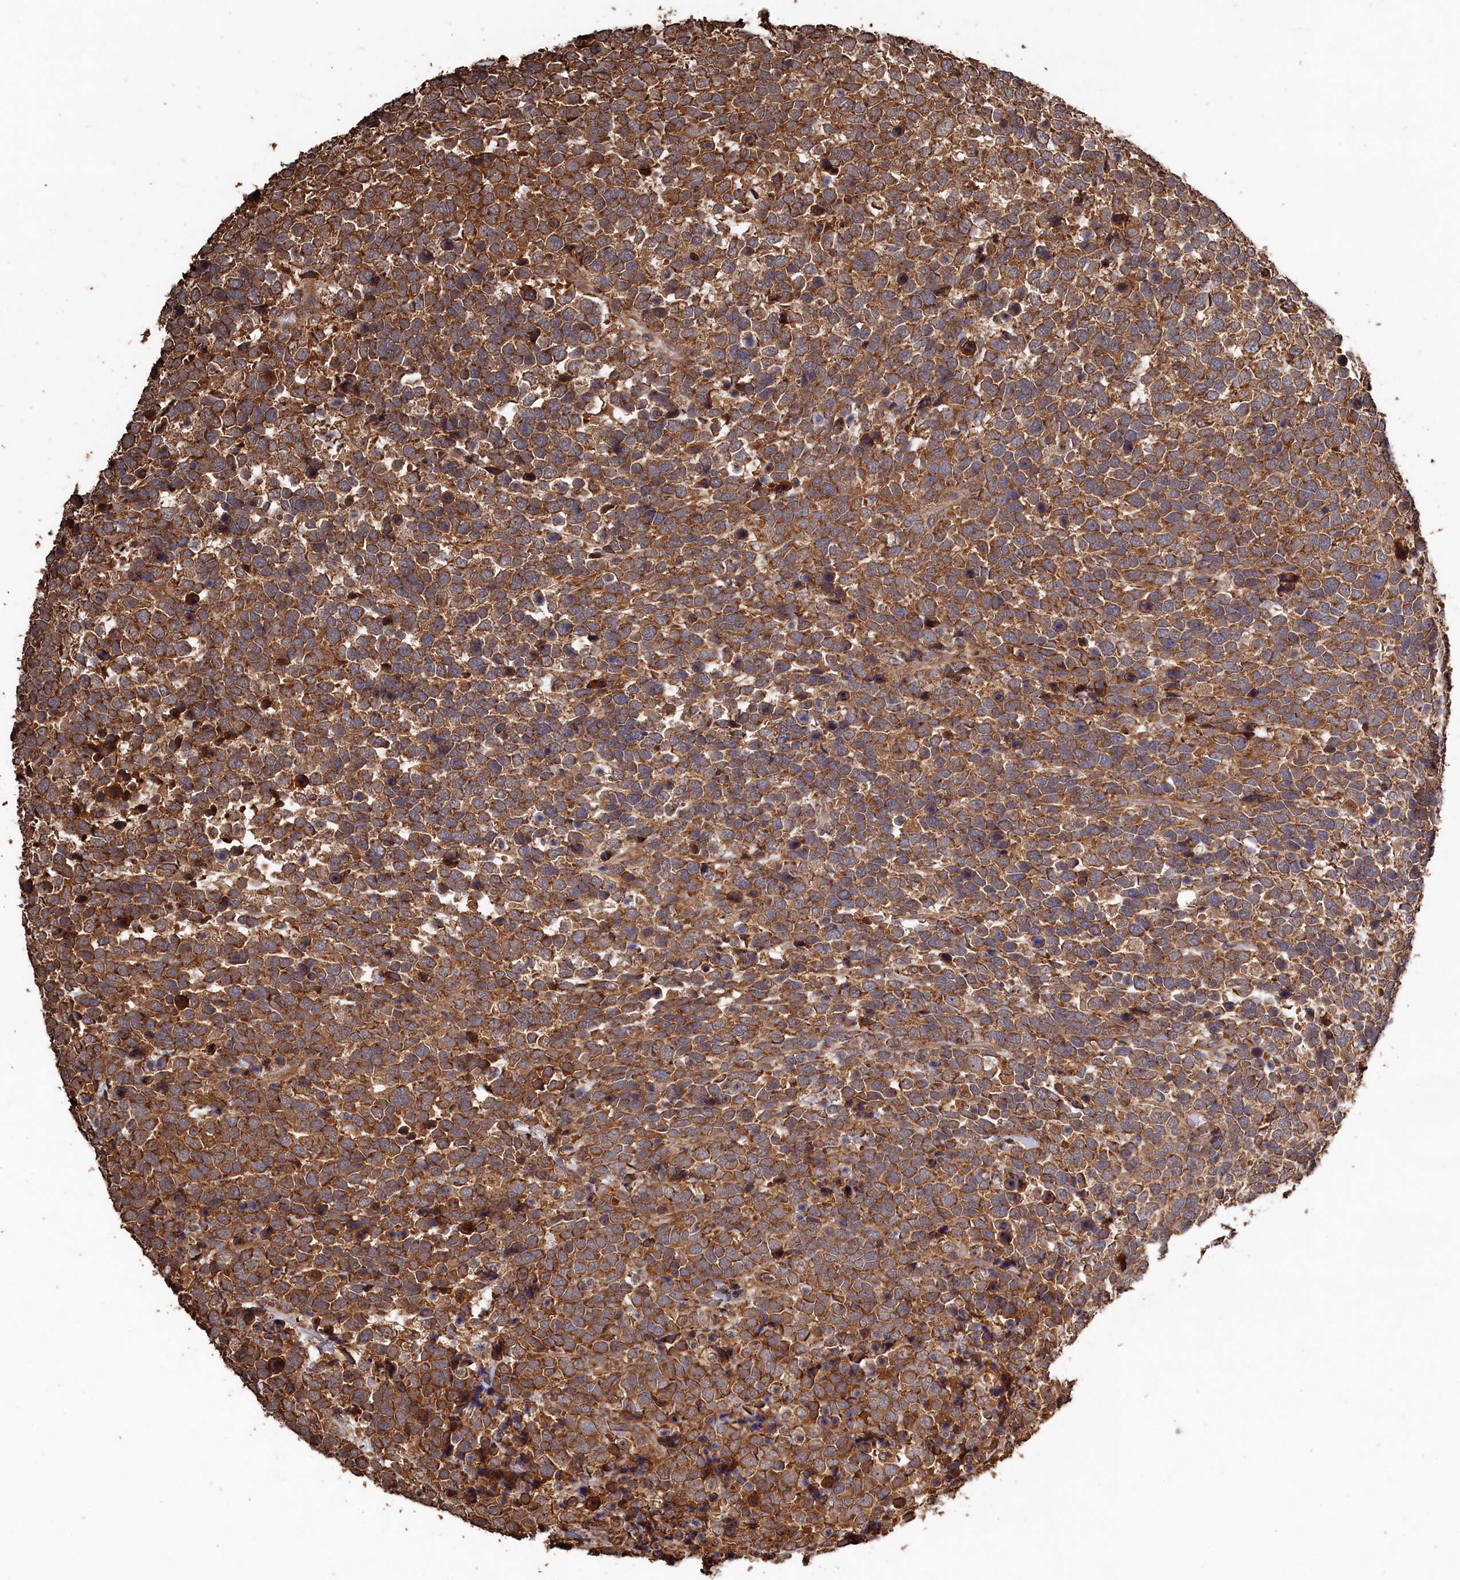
{"staining": {"intensity": "moderate", "quantity": ">75%", "location": "cytoplasmic/membranous"}, "tissue": "urothelial cancer", "cell_type": "Tumor cells", "image_type": "cancer", "snomed": [{"axis": "morphology", "description": "Urothelial carcinoma, High grade"}, {"axis": "topography", "description": "Urinary bladder"}], "caption": "IHC staining of high-grade urothelial carcinoma, which exhibits medium levels of moderate cytoplasmic/membranous positivity in approximately >75% of tumor cells indicating moderate cytoplasmic/membranous protein staining. The staining was performed using DAB (brown) for protein detection and nuclei were counterstained in hematoxylin (blue).", "gene": "SNX33", "patient": {"sex": "female", "age": 82}}